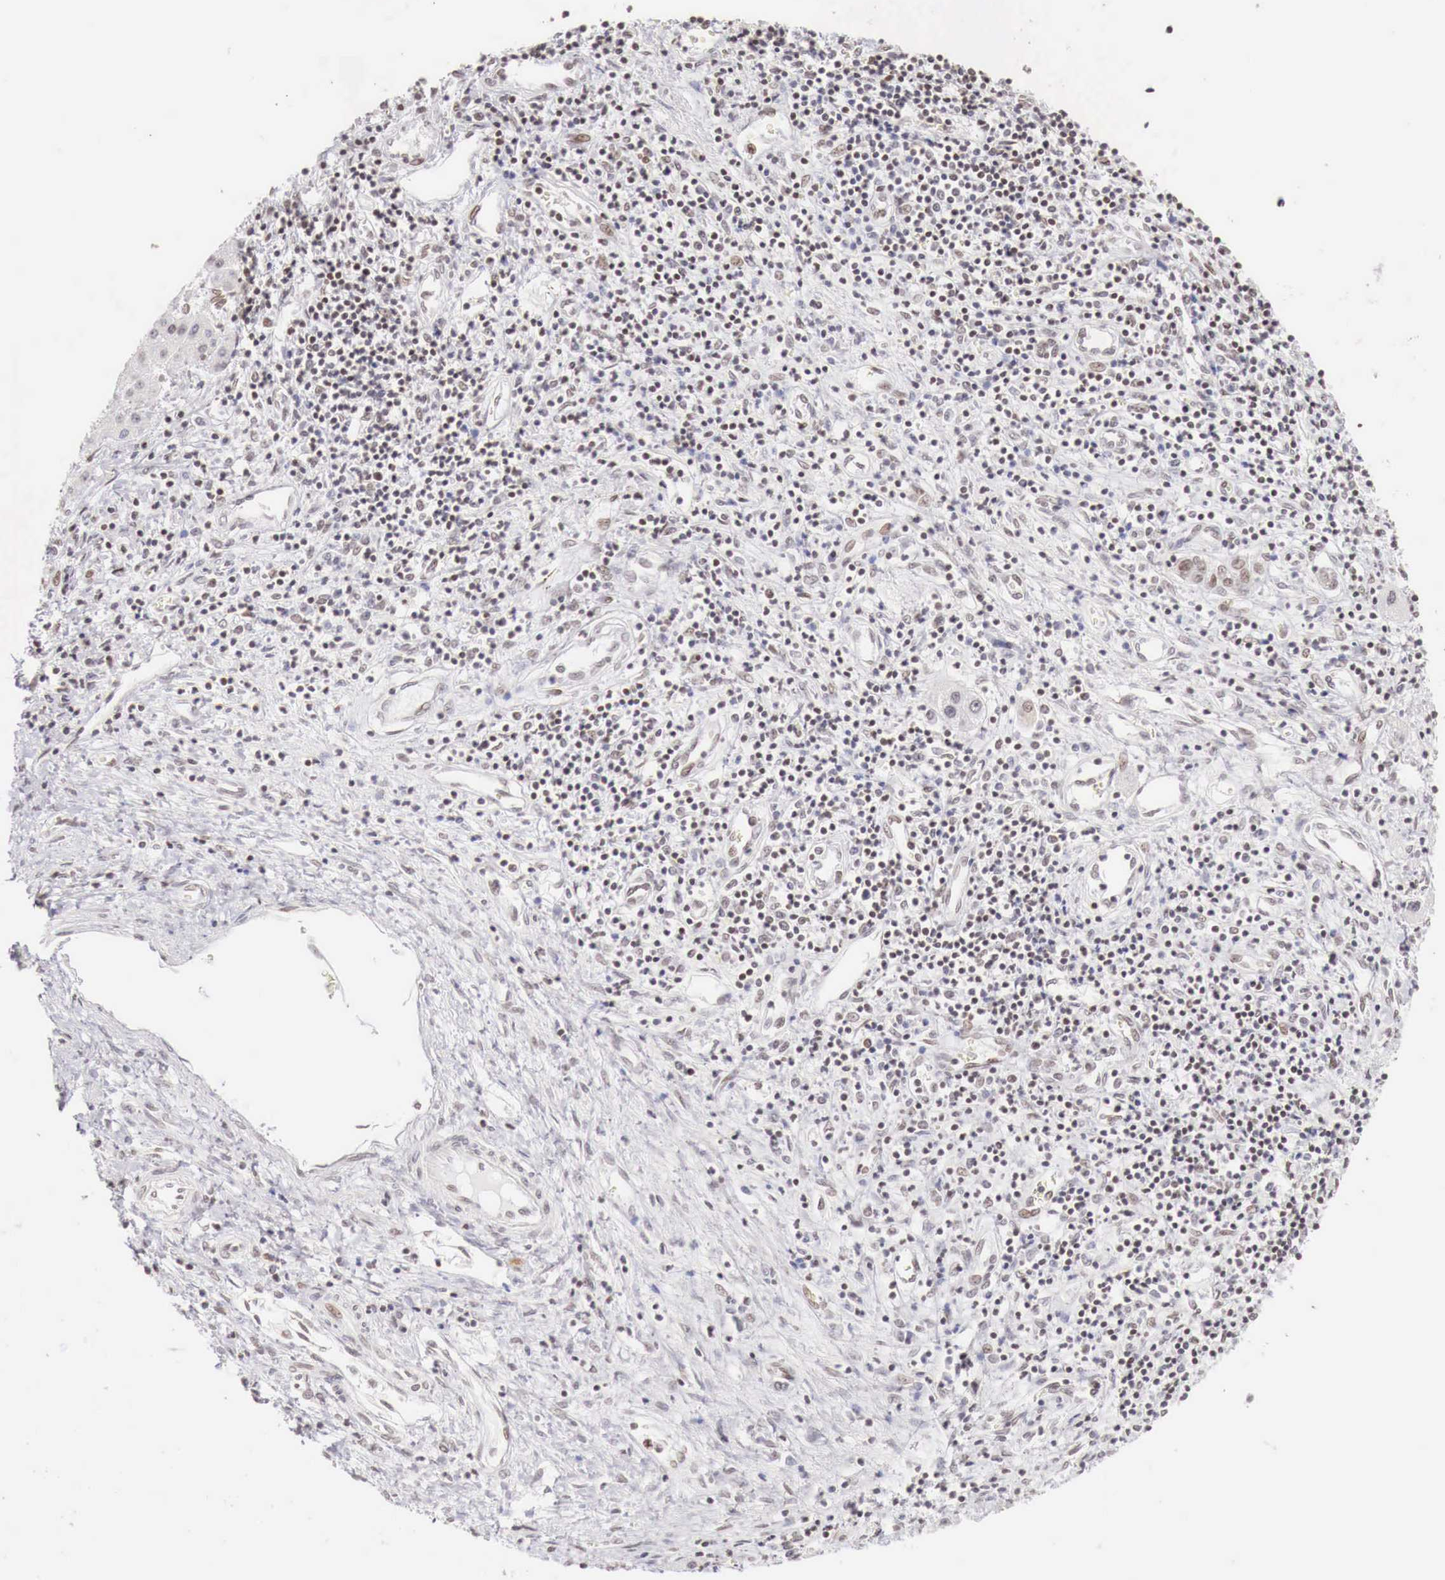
{"staining": {"intensity": "weak", "quantity": "<25%", "location": "nuclear"}, "tissue": "liver cancer", "cell_type": "Tumor cells", "image_type": "cancer", "snomed": [{"axis": "morphology", "description": "Carcinoma, Hepatocellular, NOS"}, {"axis": "topography", "description": "Liver"}], "caption": "Histopathology image shows no significant protein positivity in tumor cells of liver cancer.", "gene": "PHF14", "patient": {"sex": "male", "age": 24}}